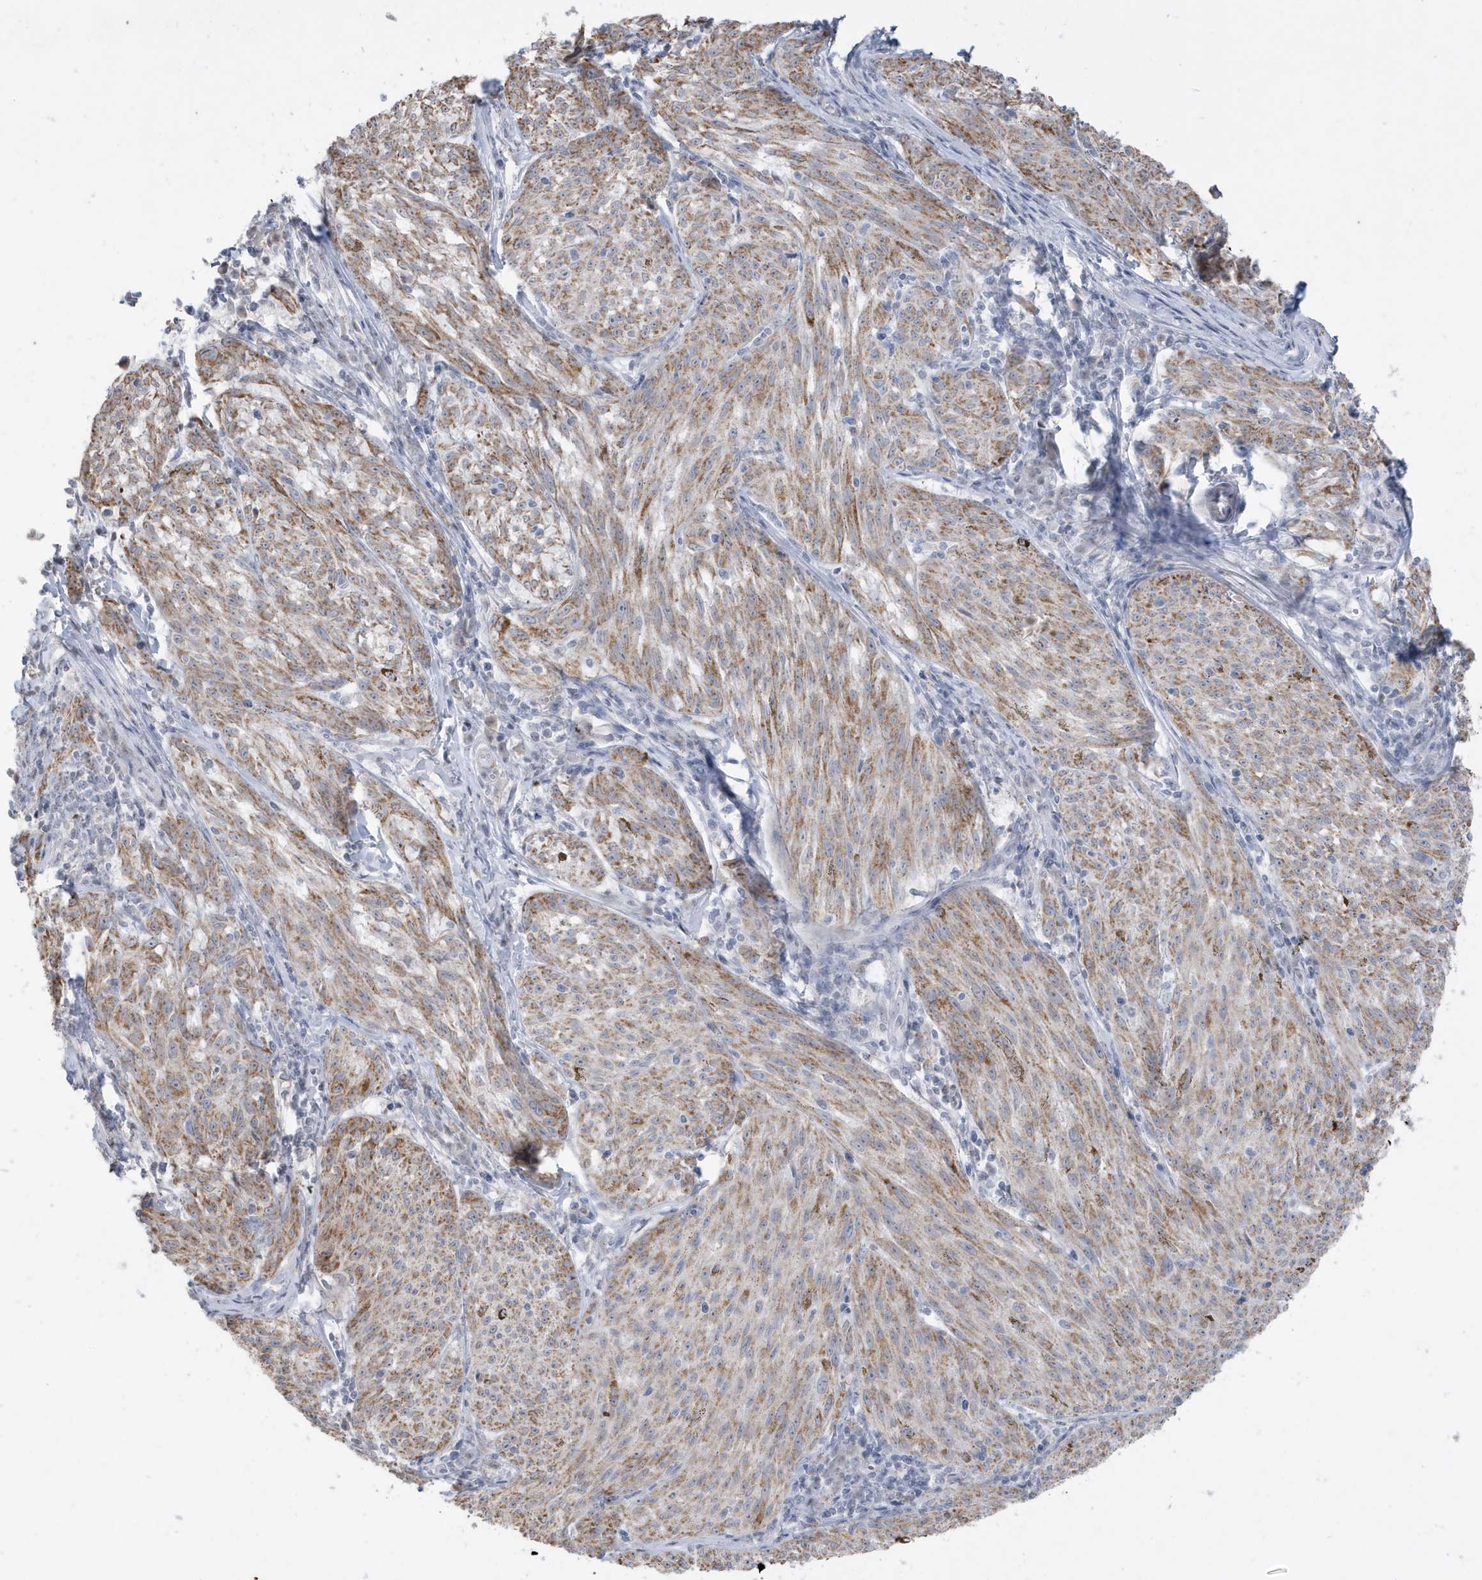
{"staining": {"intensity": "moderate", "quantity": ">75%", "location": "cytoplasmic/membranous"}, "tissue": "melanoma", "cell_type": "Tumor cells", "image_type": "cancer", "snomed": [{"axis": "morphology", "description": "Malignant melanoma, NOS"}, {"axis": "topography", "description": "Skin"}], "caption": "DAB (3,3'-diaminobenzidine) immunohistochemical staining of human melanoma reveals moderate cytoplasmic/membranous protein positivity in approximately >75% of tumor cells.", "gene": "FNDC1", "patient": {"sex": "female", "age": 72}}